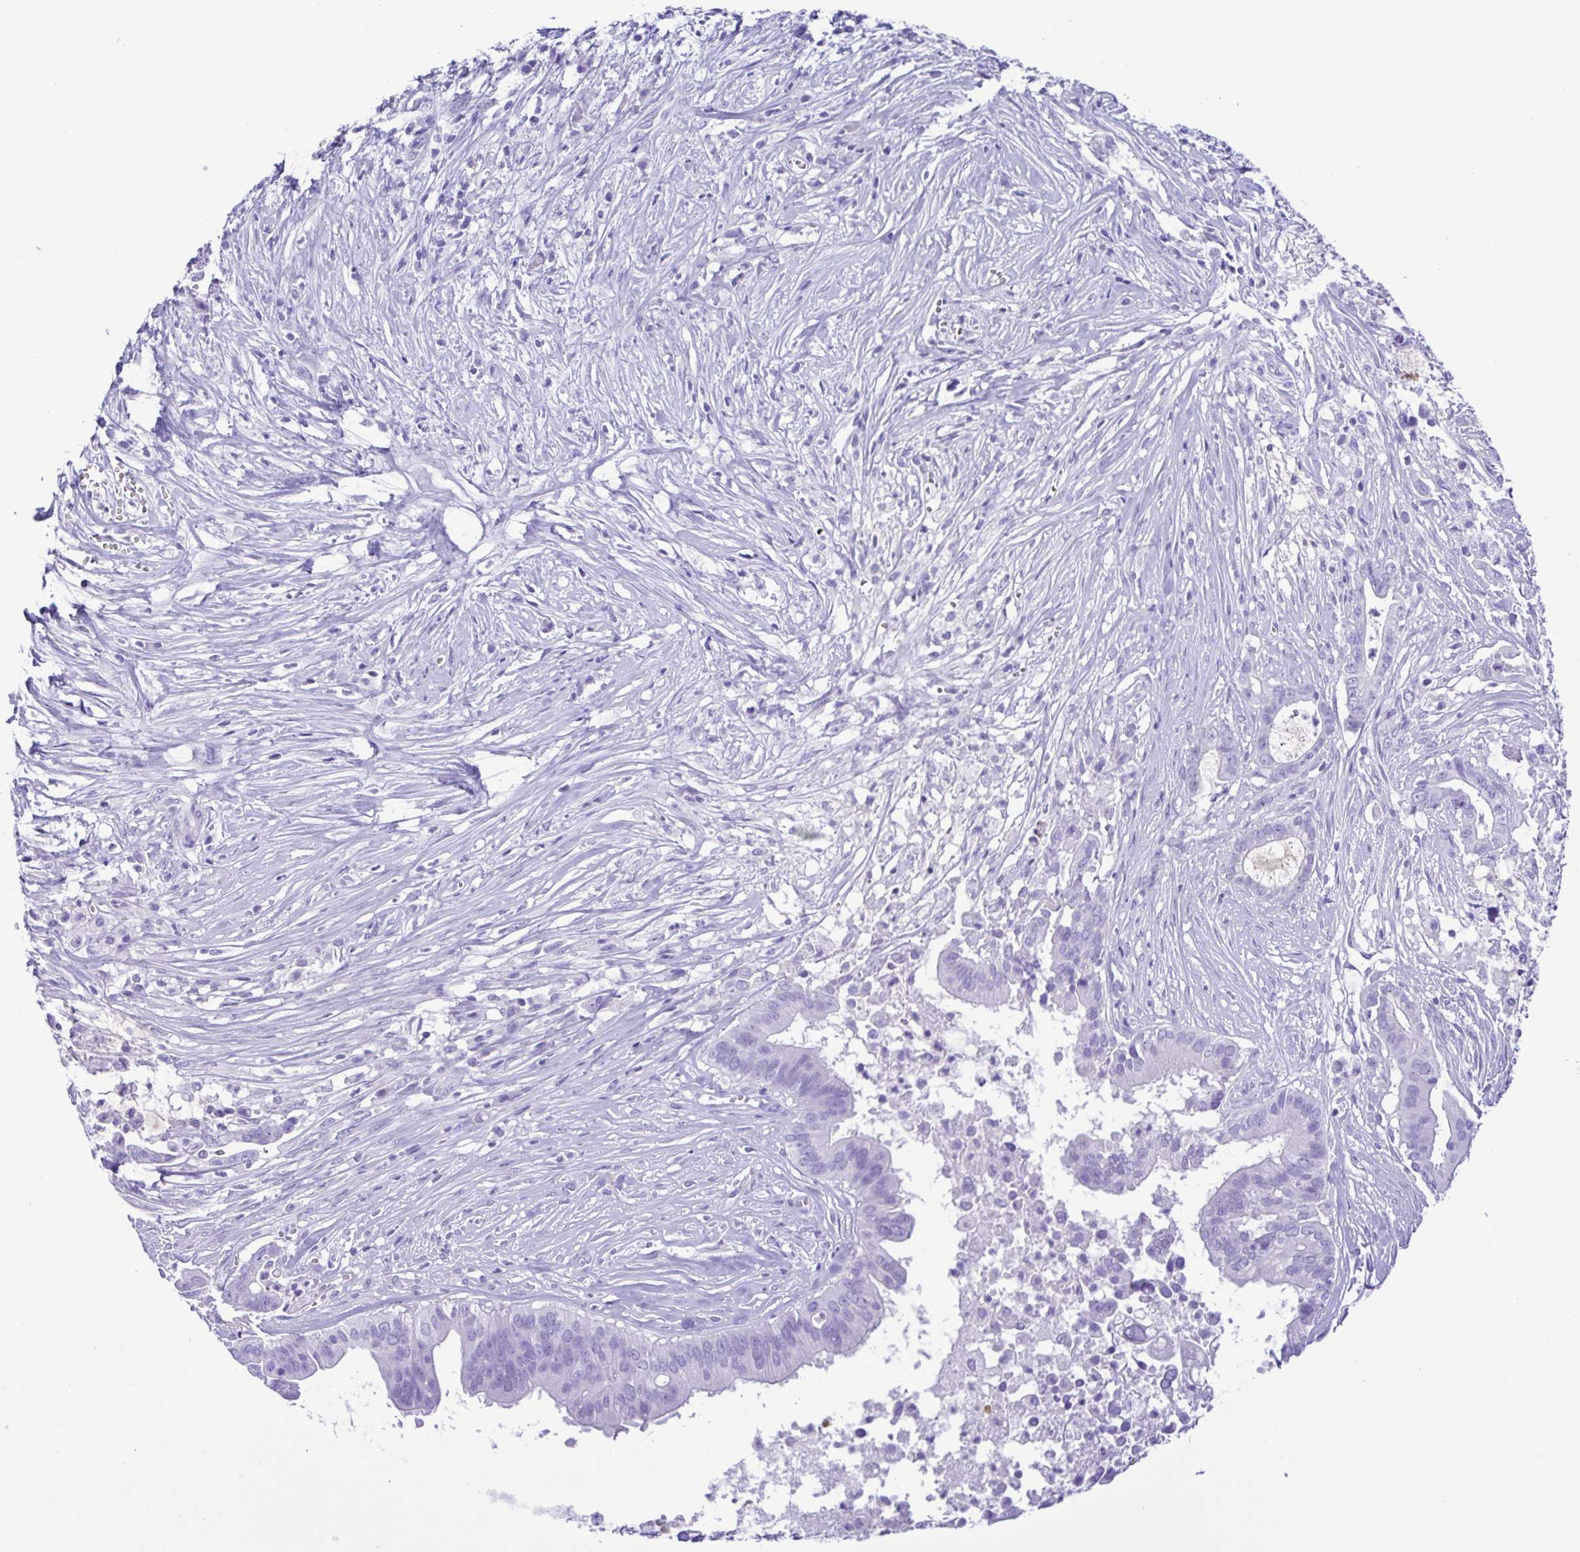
{"staining": {"intensity": "negative", "quantity": "none", "location": "none"}, "tissue": "pancreatic cancer", "cell_type": "Tumor cells", "image_type": "cancer", "snomed": [{"axis": "morphology", "description": "Adenocarcinoma, NOS"}, {"axis": "topography", "description": "Pancreas"}], "caption": "IHC image of adenocarcinoma (pancreatic) stained for a protein (brown), which shows no positivity in tumor cells.", "gene": "OVGP1", "patient": {"sex": "male", "age": 61}}